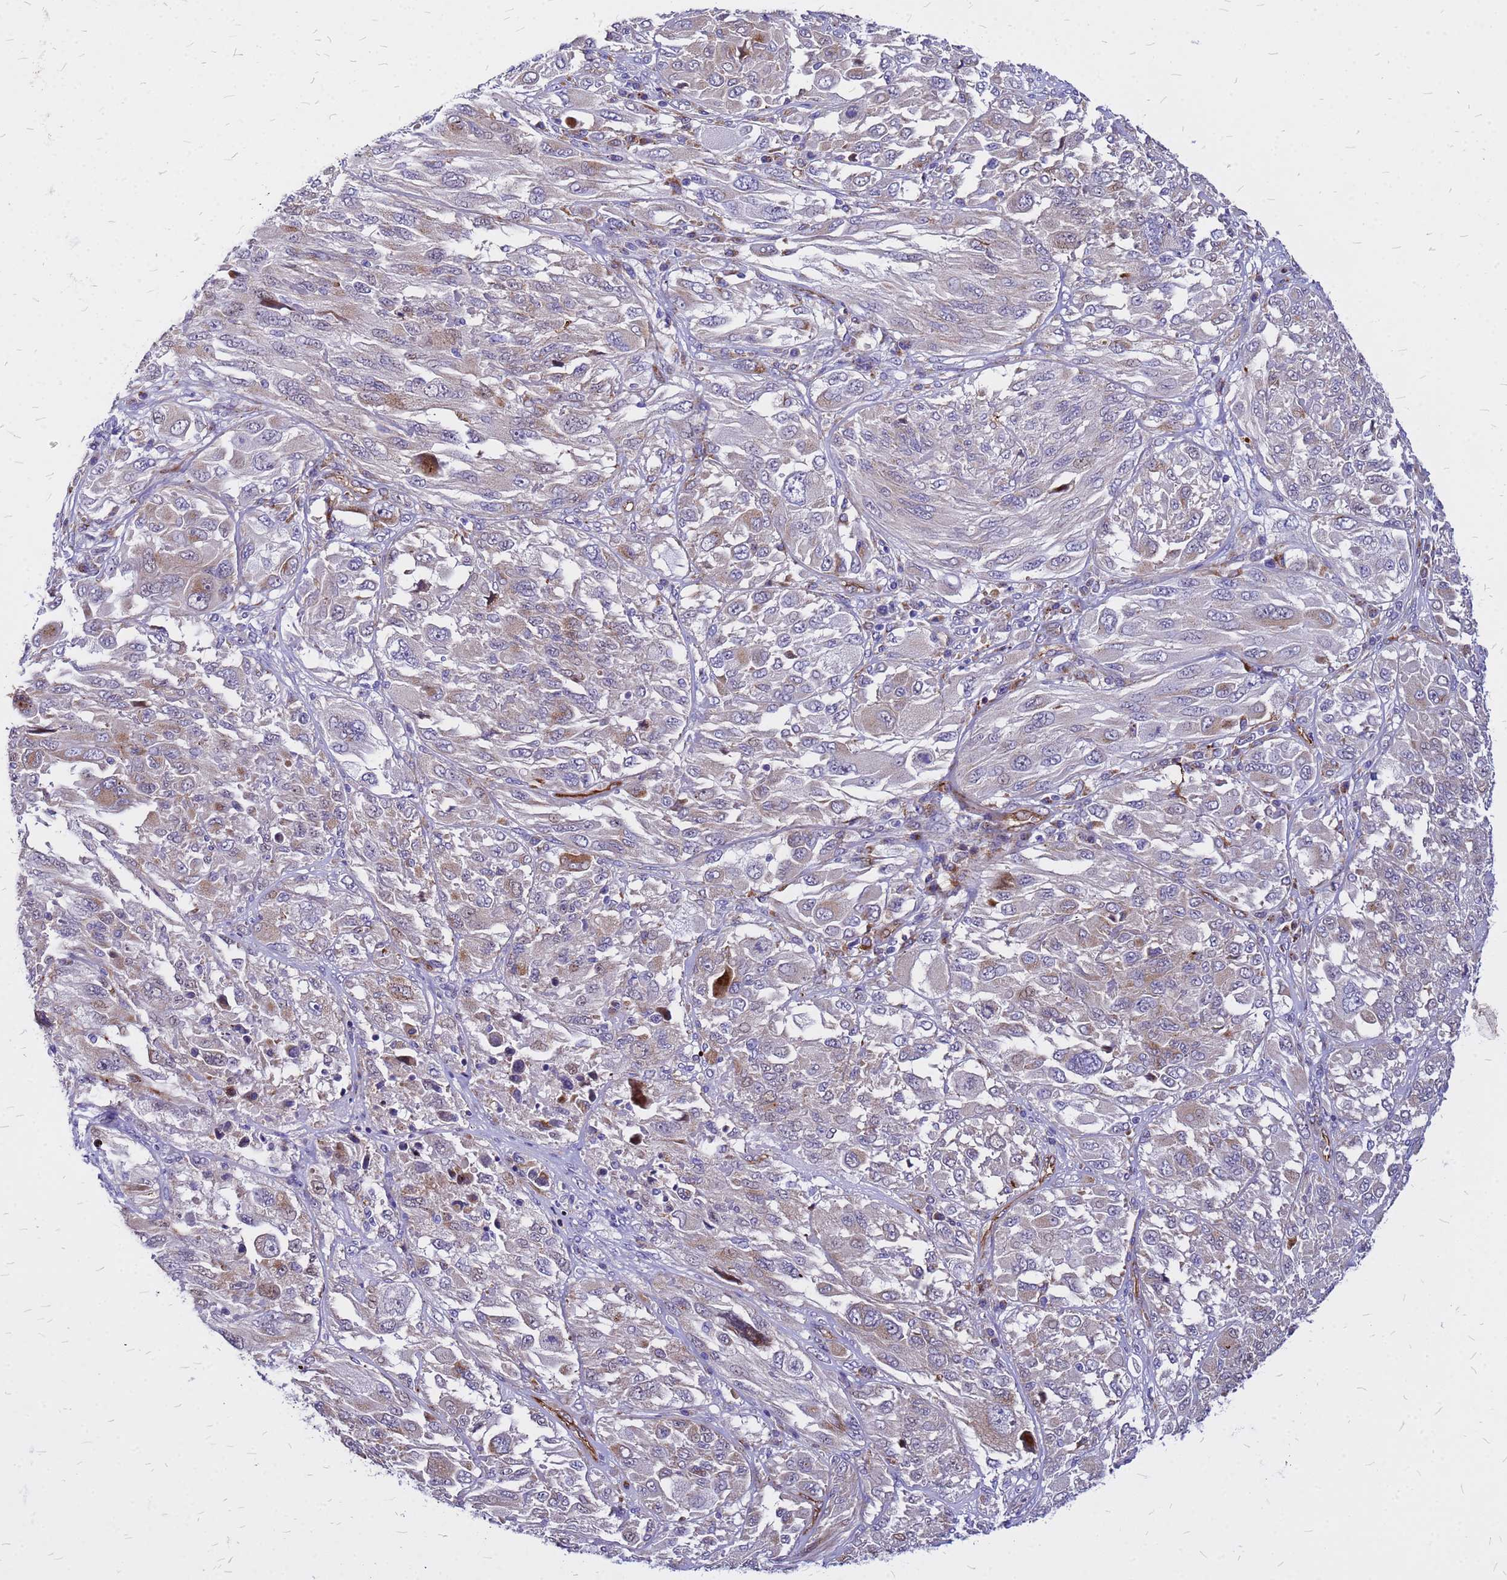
{"staining": {"intensity": "weak", "quantity": "<25%", "location": "cytoplasmic/membranous,nuclear"}, "tissue": "melanoma", "cell_type": "Tumor cells", "image_type": "cancer", "snomed": [{"axis": "morphology", "description": "Malignant melanoma, NOS"}, {"axis": "topography", "description": "Skin"}], "caption": "Histopathology image shows no protein staining in tumor cells of malignant melanoma tissue.", "gene": "NOSTRIN", "patient": {"sex": "female", "age": 91}}